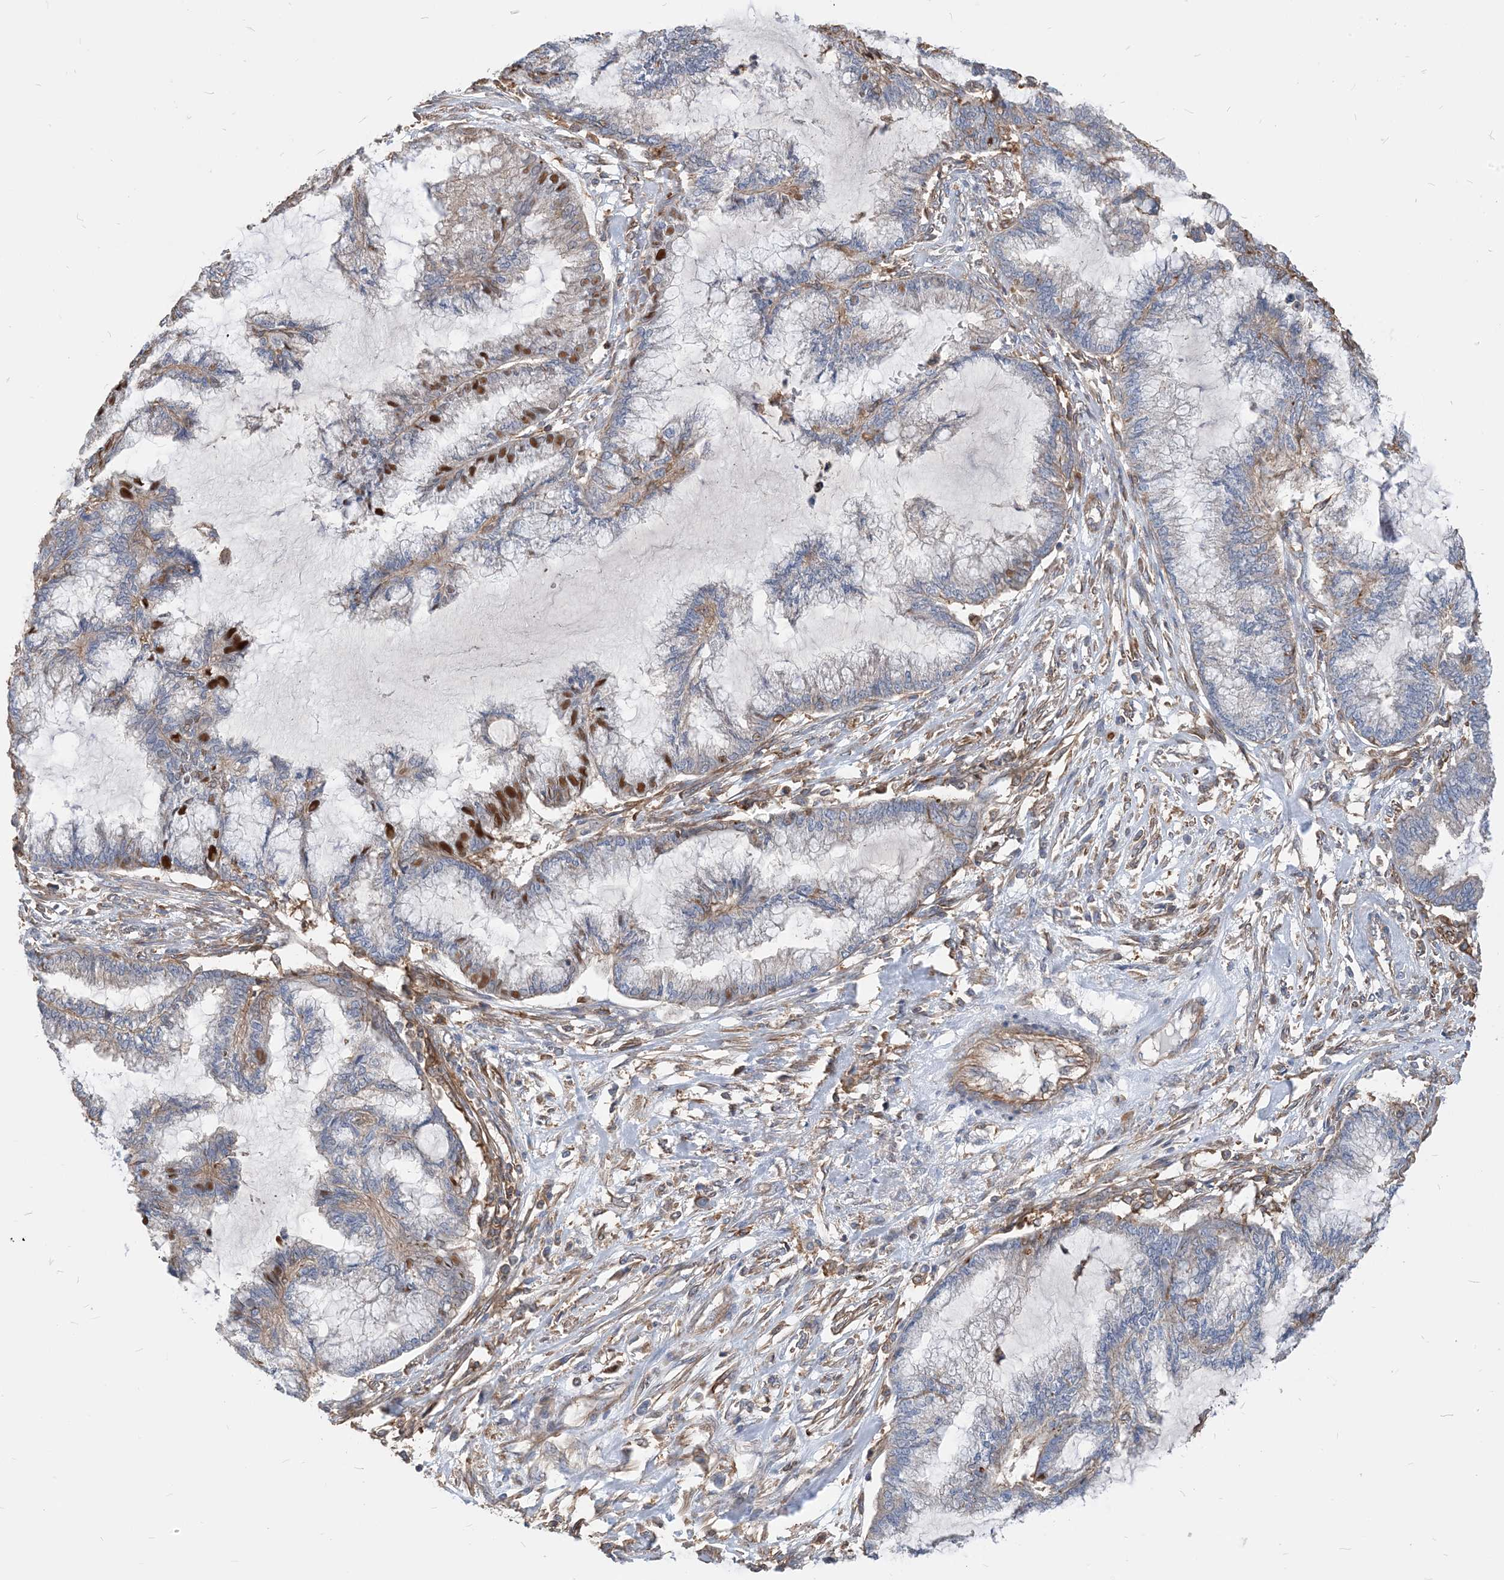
{"staining": {"intensity": "strong", "quantity": "<25%", "location": "nuclear"}, "tissue": "endometrial cancer", "cell_type": "Tumor cells", "image_type": "cancer", "snomed": [{"axis": "morphology", "description": "Adenocarcinoma, NOS"}, {"axis": "topography", "description": "Endometrium"}], "caption": "This is an image of immunohistochemistry staining of endometrial cancer (adenocarcinoma), which shows strong expression in the nuclear of tumor cells.", "gene": "PARVG", "patient": {"sex": "female", "age": 86}}